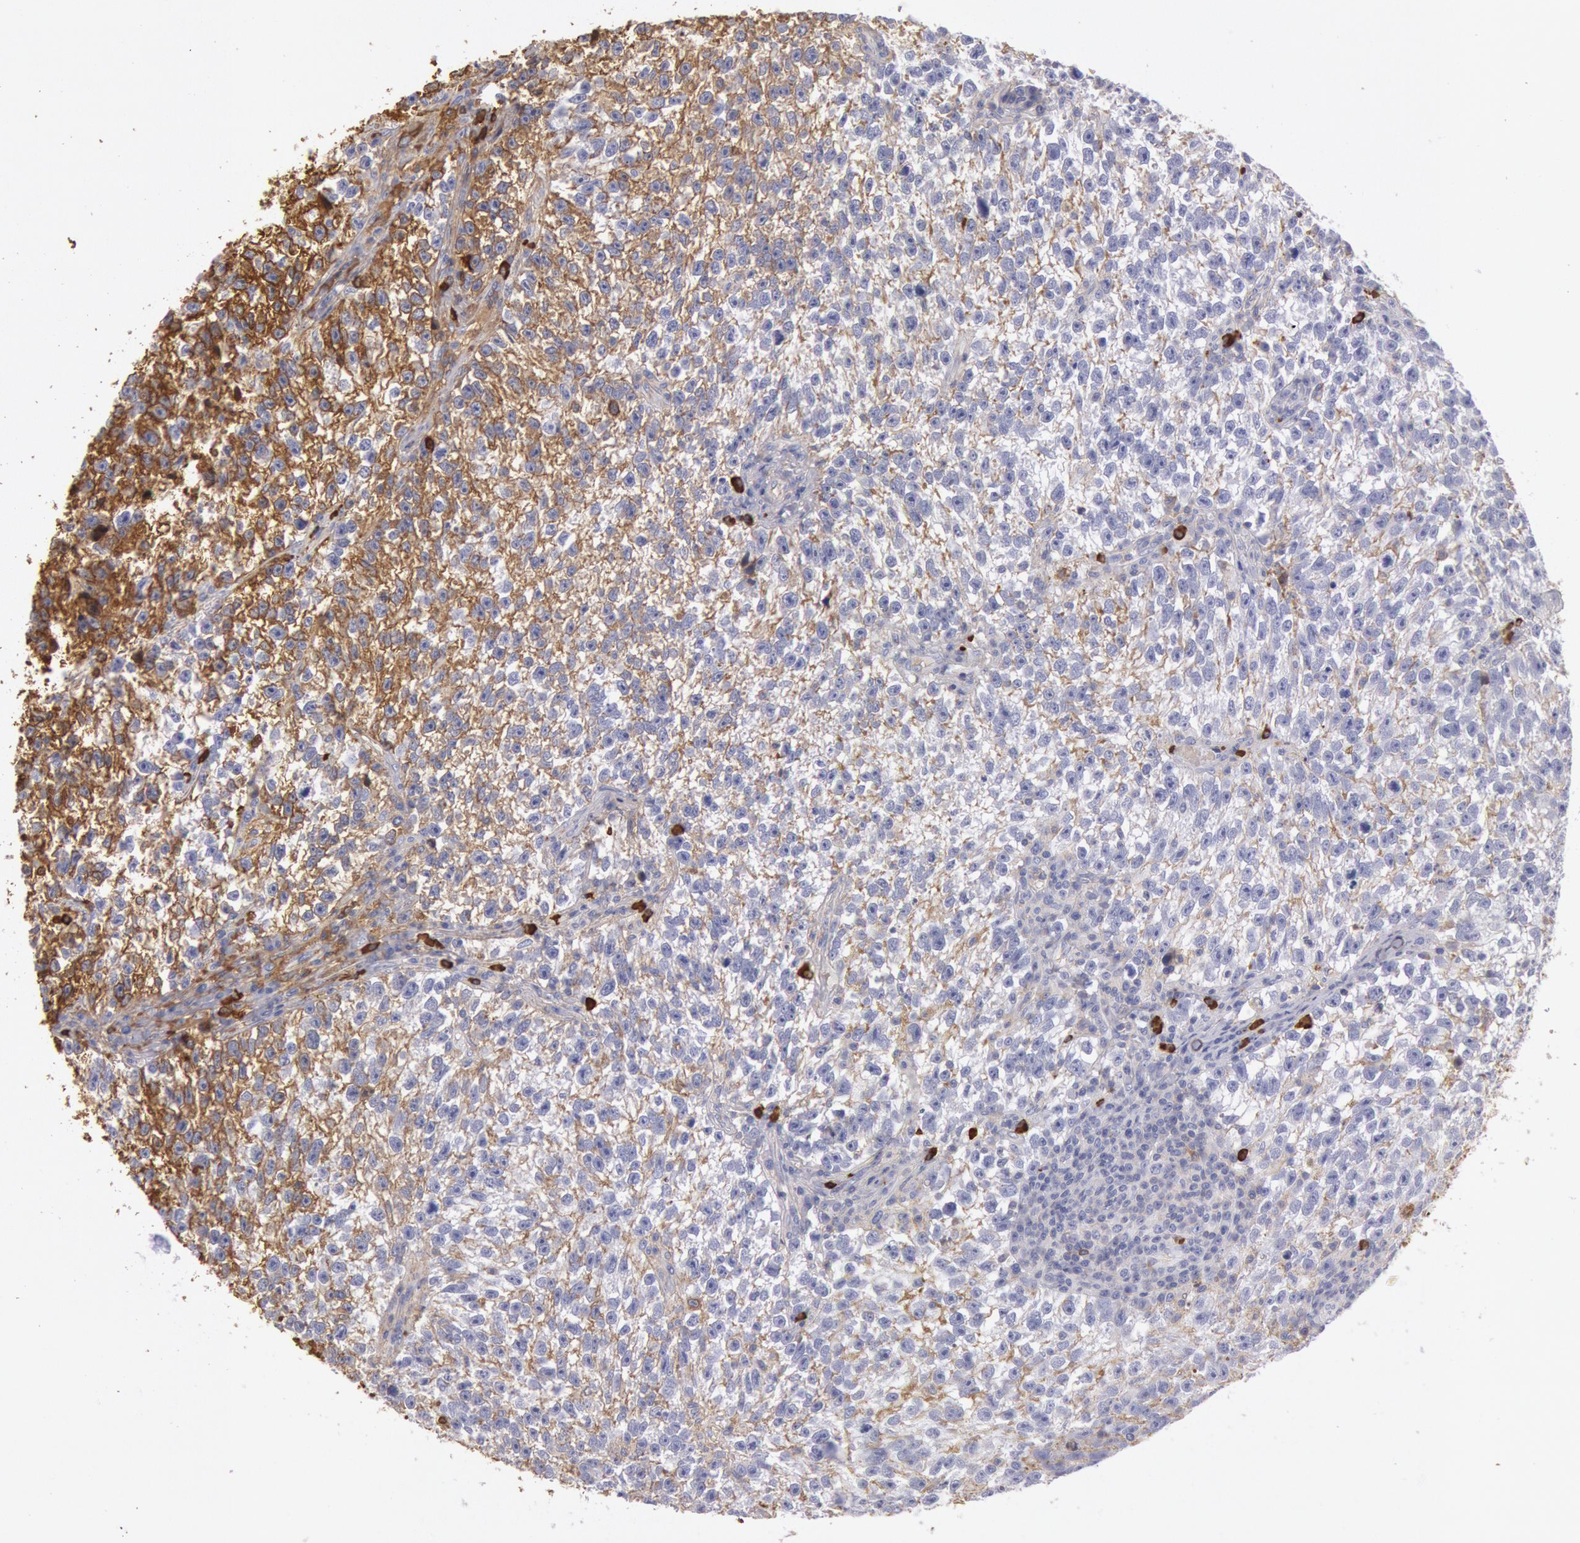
{"staining": {"intensity": "moderate", "quantity": "<25%", "location": "cytoplasmic/membranous"}, "tissue": "testis cancer", "cell_type": "Tumor cells", "image_type": "cancer", "snomed": [{"axis": "morphology", "description": "Seminoma, NOS"}, {"axis": "topography", "description": "Testis"}], "caption": "Protein analysis of testis cancer (seminoma) tissue demonstrates moderate cytoplasmic/membranous staining in about <25% of tumor cells.", "gene": "IGHA1", "patient": {"sex": "male", "age": 38}}